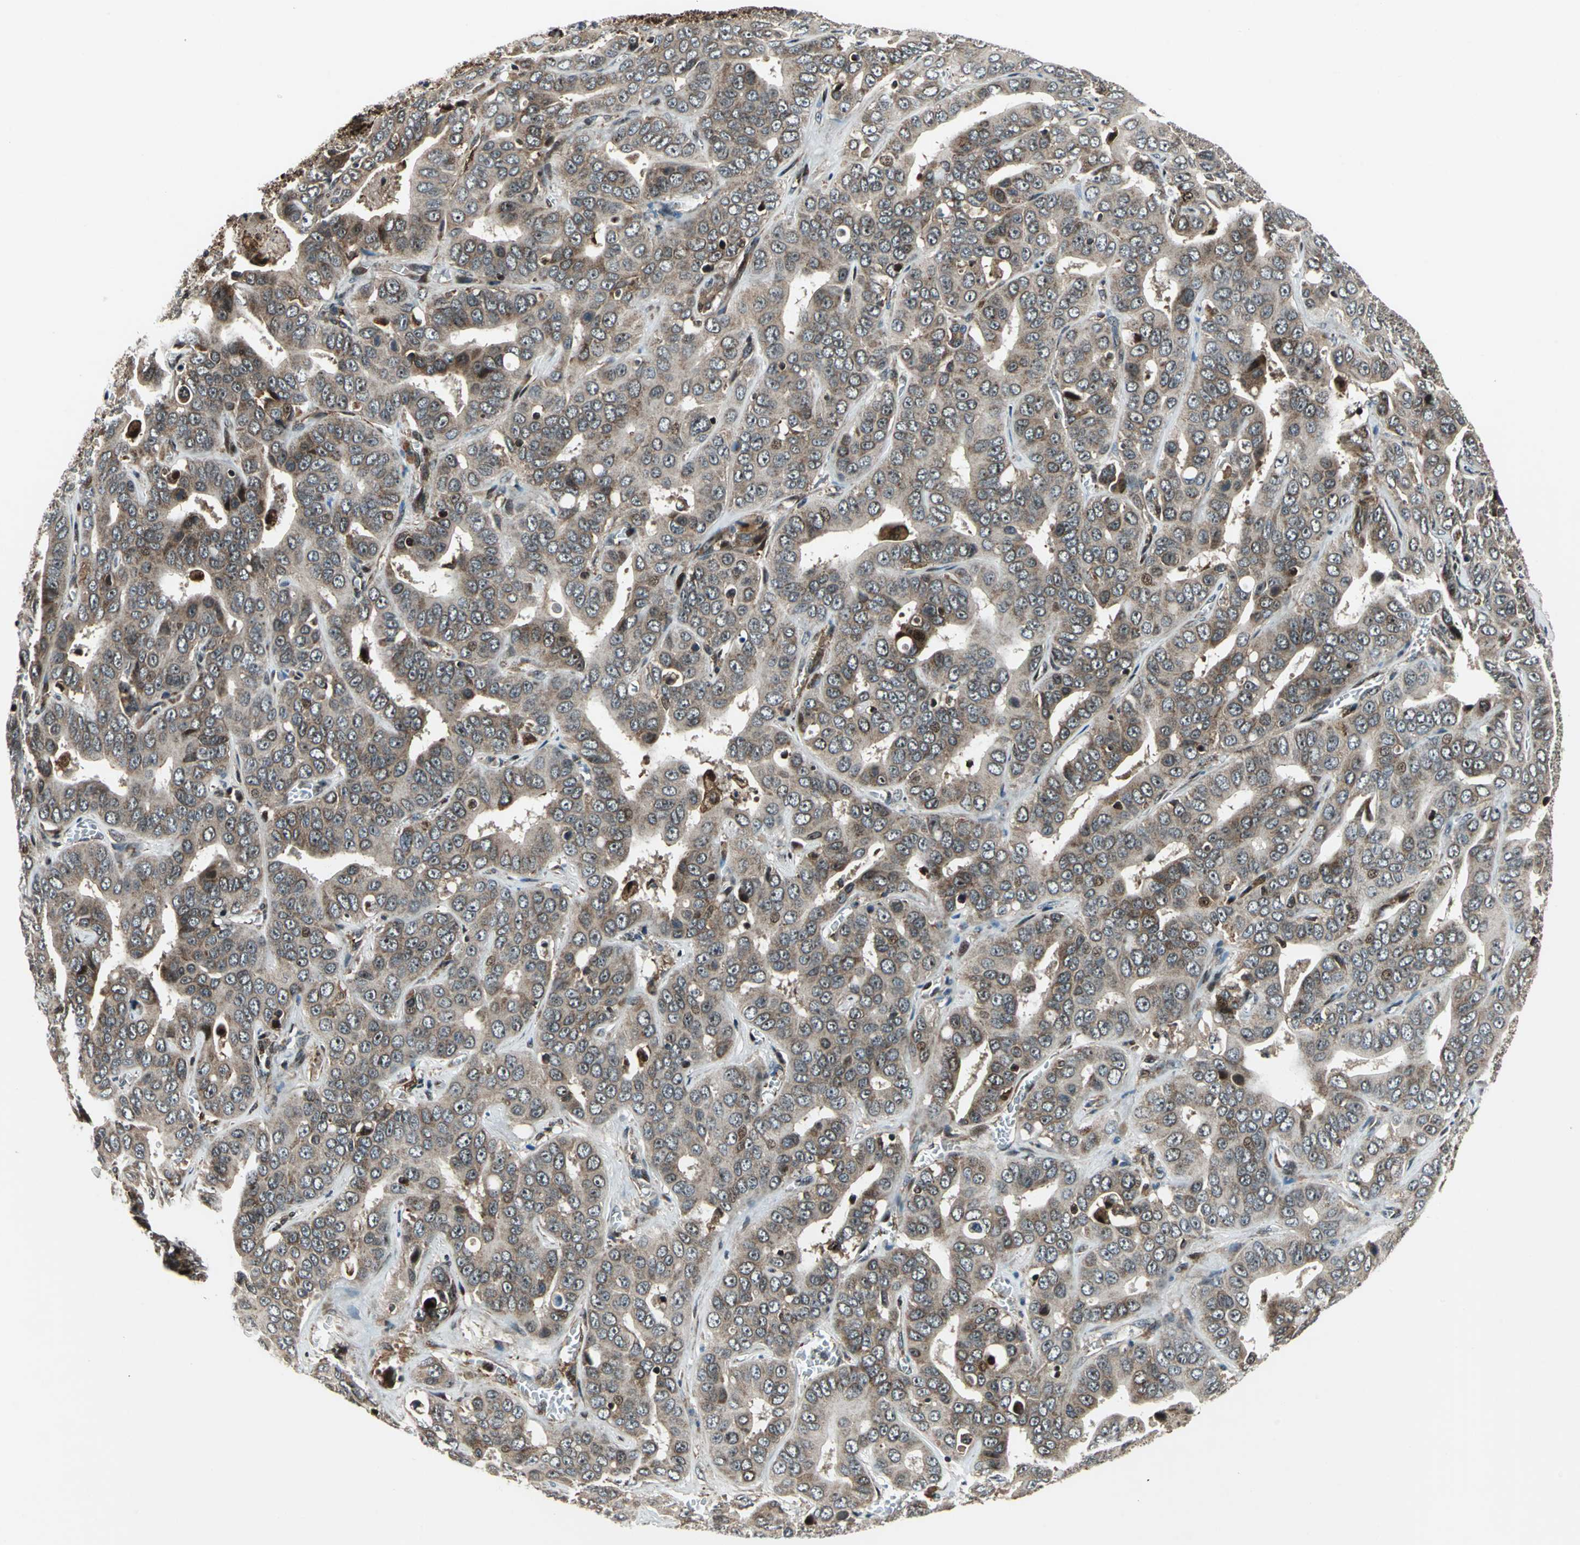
{"staining": {"intensity": "moderate", "quantity": ">75%", "location": "cytoplasmic/membranous"}, "tissue": "liver cancer", "cell_type": "Tumor cells", "image_type": "cancer", "snomed": [{"axis": "morphology", "description": "Cholangiocarcinoma"}, {"axis": "topography", "description": "Liver"}], "caption": "Immunohistochemical staining of cholangiocarcinoma (liver) exhibits moderate cytoplasmic/membranous protein staining in about >75% of tumor cells.", "gene": "AATF", "patient": {"sex": "female", "age": 52}}